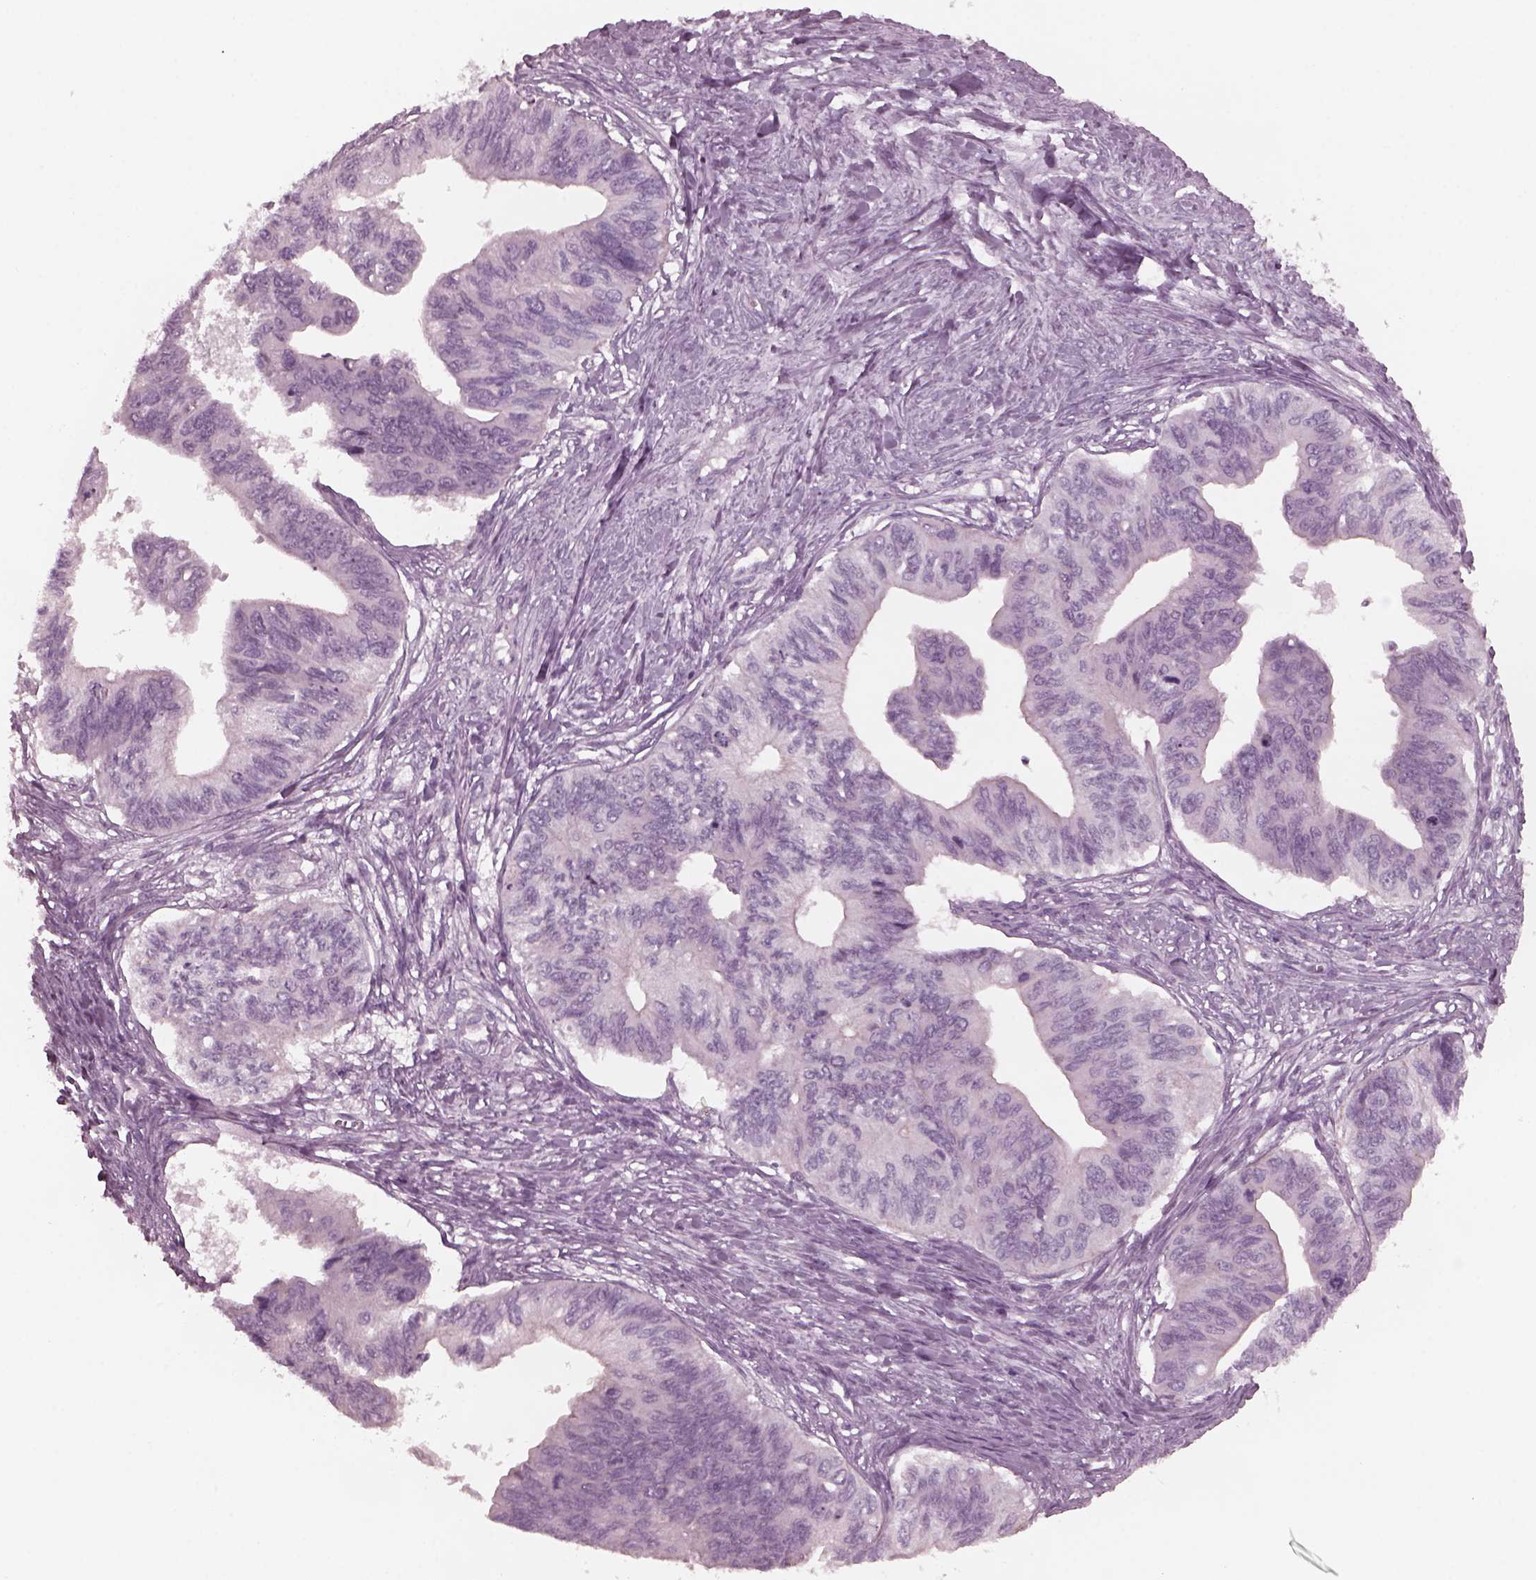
{"staining": {"intensity": "negative", "quantity": "none", "location": "none"}, "tissue": "ovarian cancer", "cell_type": "Tumor cells", "image_type": "cancer", "snomed": [{"axis": "morphology", "description": "Cystadenocarcinoma, mucinous, NOS"}, {"axis": "topography", "description": "Ovary"}], "caption": "Immunohistochemistry (IHC) image of neoplastic tissue: human ovarian mucinous cystadenocarcinoma stained with DAB (3,3'-diaminobenzidine) shows no significant protein positivity in tumor cells.", "gene": "YY2", "patient": {"sex": "female", "age": 76}}